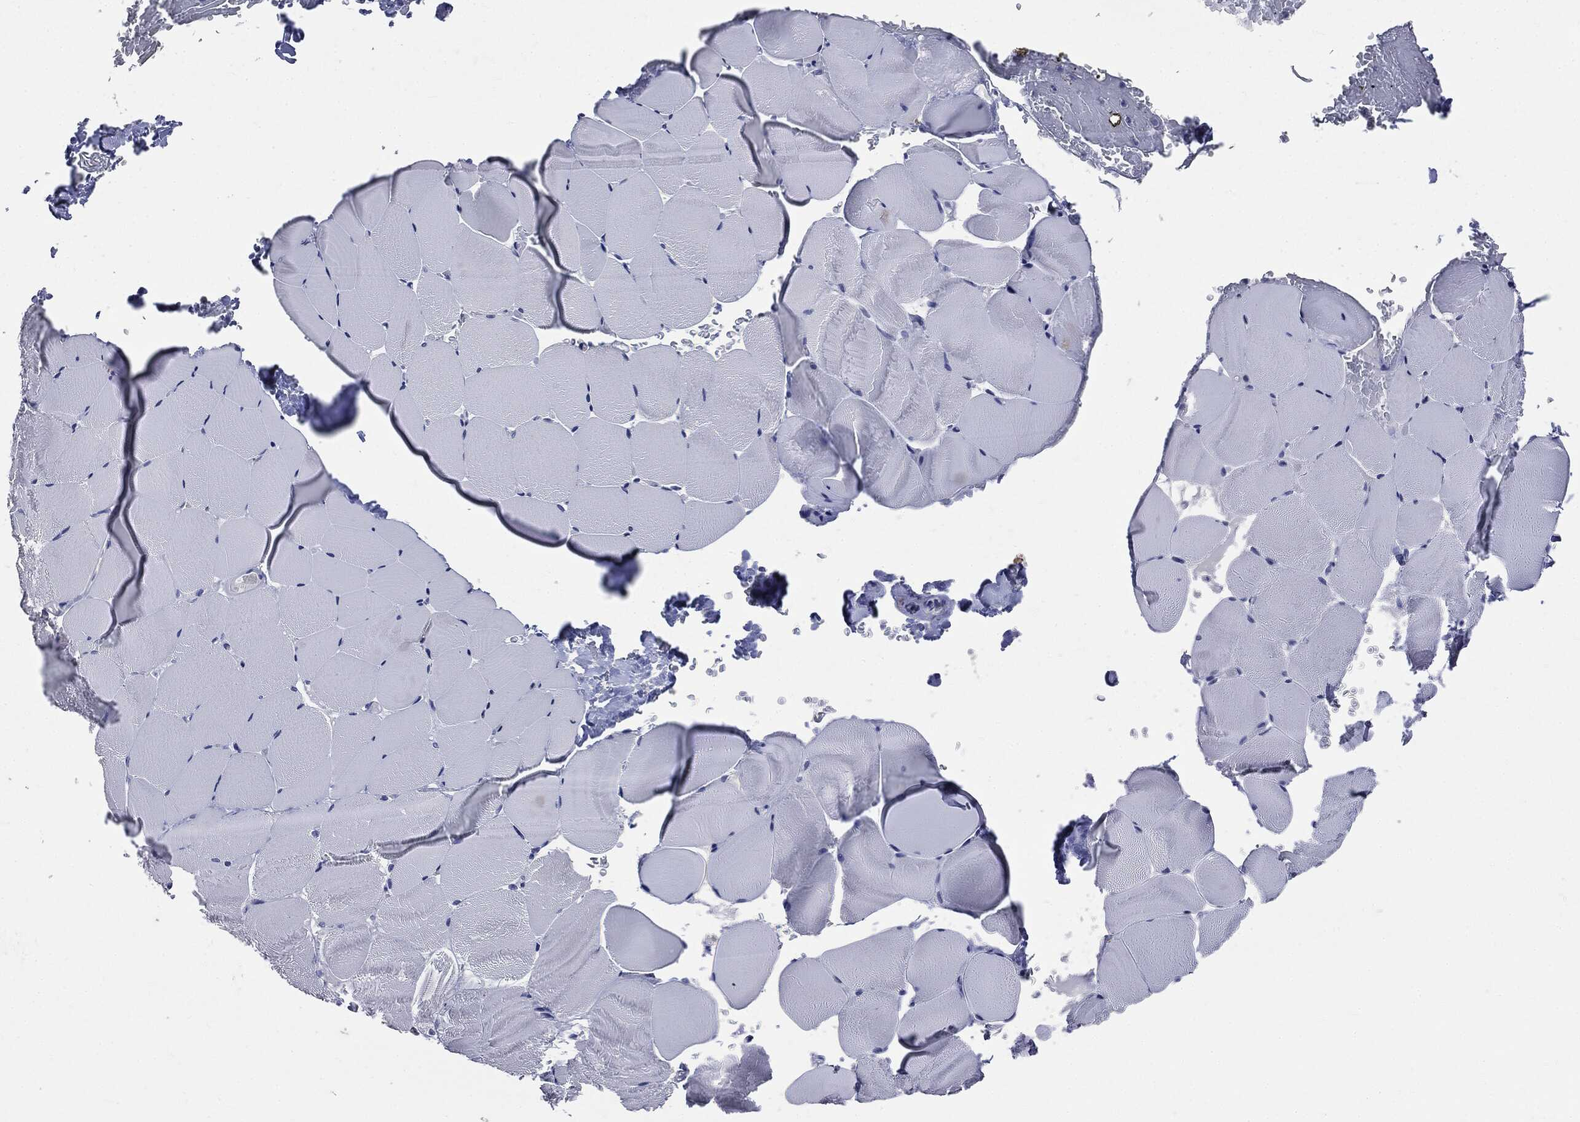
{"staining": {"intensity": "negative", "quantity": "none", "location": "none"}, "tissue": "skeletal muscle", "cell_type": "Myocytes", "image_type": "normal", "snomed": [{"axis": "morphology", "description": "Normal tissue, NOS"}, {"axis": "topography", "description": "Skeletal muscle"}], "caption": "Immunohistochemistry micrograph of benign skeletal muscle stained for a protein (brown), which shows no positivity in myocytes.", "gene": "PTGS2", "patient": {"sex": "female", "age": 37}}